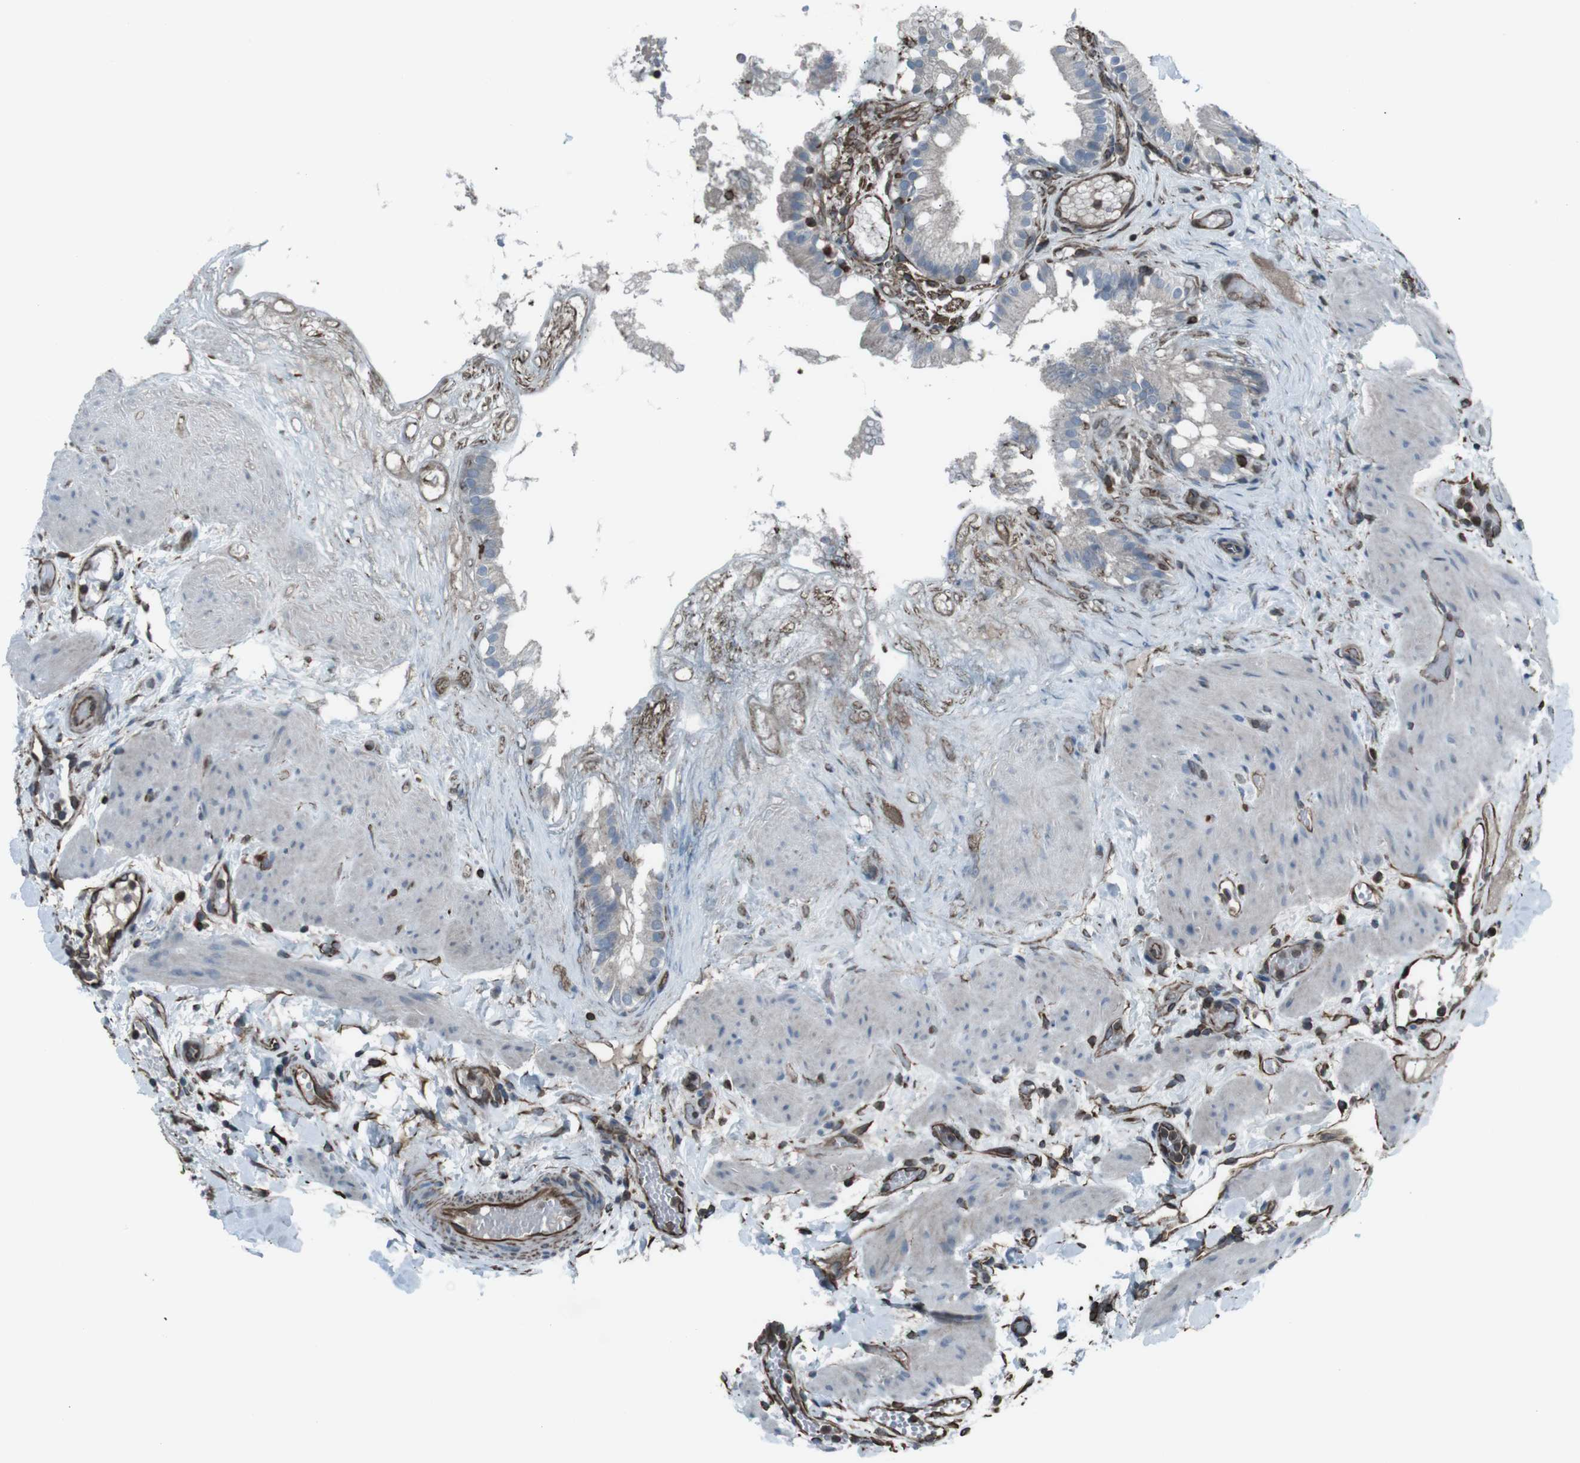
{"staining": {"intensity": "moderate", "quantity": "25%-75%", "location": "cytoplasmic/membranous"}, "tissue": "gallbladder", "cell_type": "Glandular cells", "image_type": "normal", "snomed": [{"axis": "morphology", "description": "Normal tissue, NOS"}, {"axis": "topography", "description": "Gallbladder"}], "caption": "Protein positivity by immunohistochemistry displays moderate cytoplasmic/membranous staining in about 25%-75% of glandular cells in unremarkable gallbladder. (Stains: DAB in brown, nuclei in blue, Microscopy: brightfield microscopy at high magnification).", "gene": "TMEM141", "patient": {"sex": "female", "age": 26}}